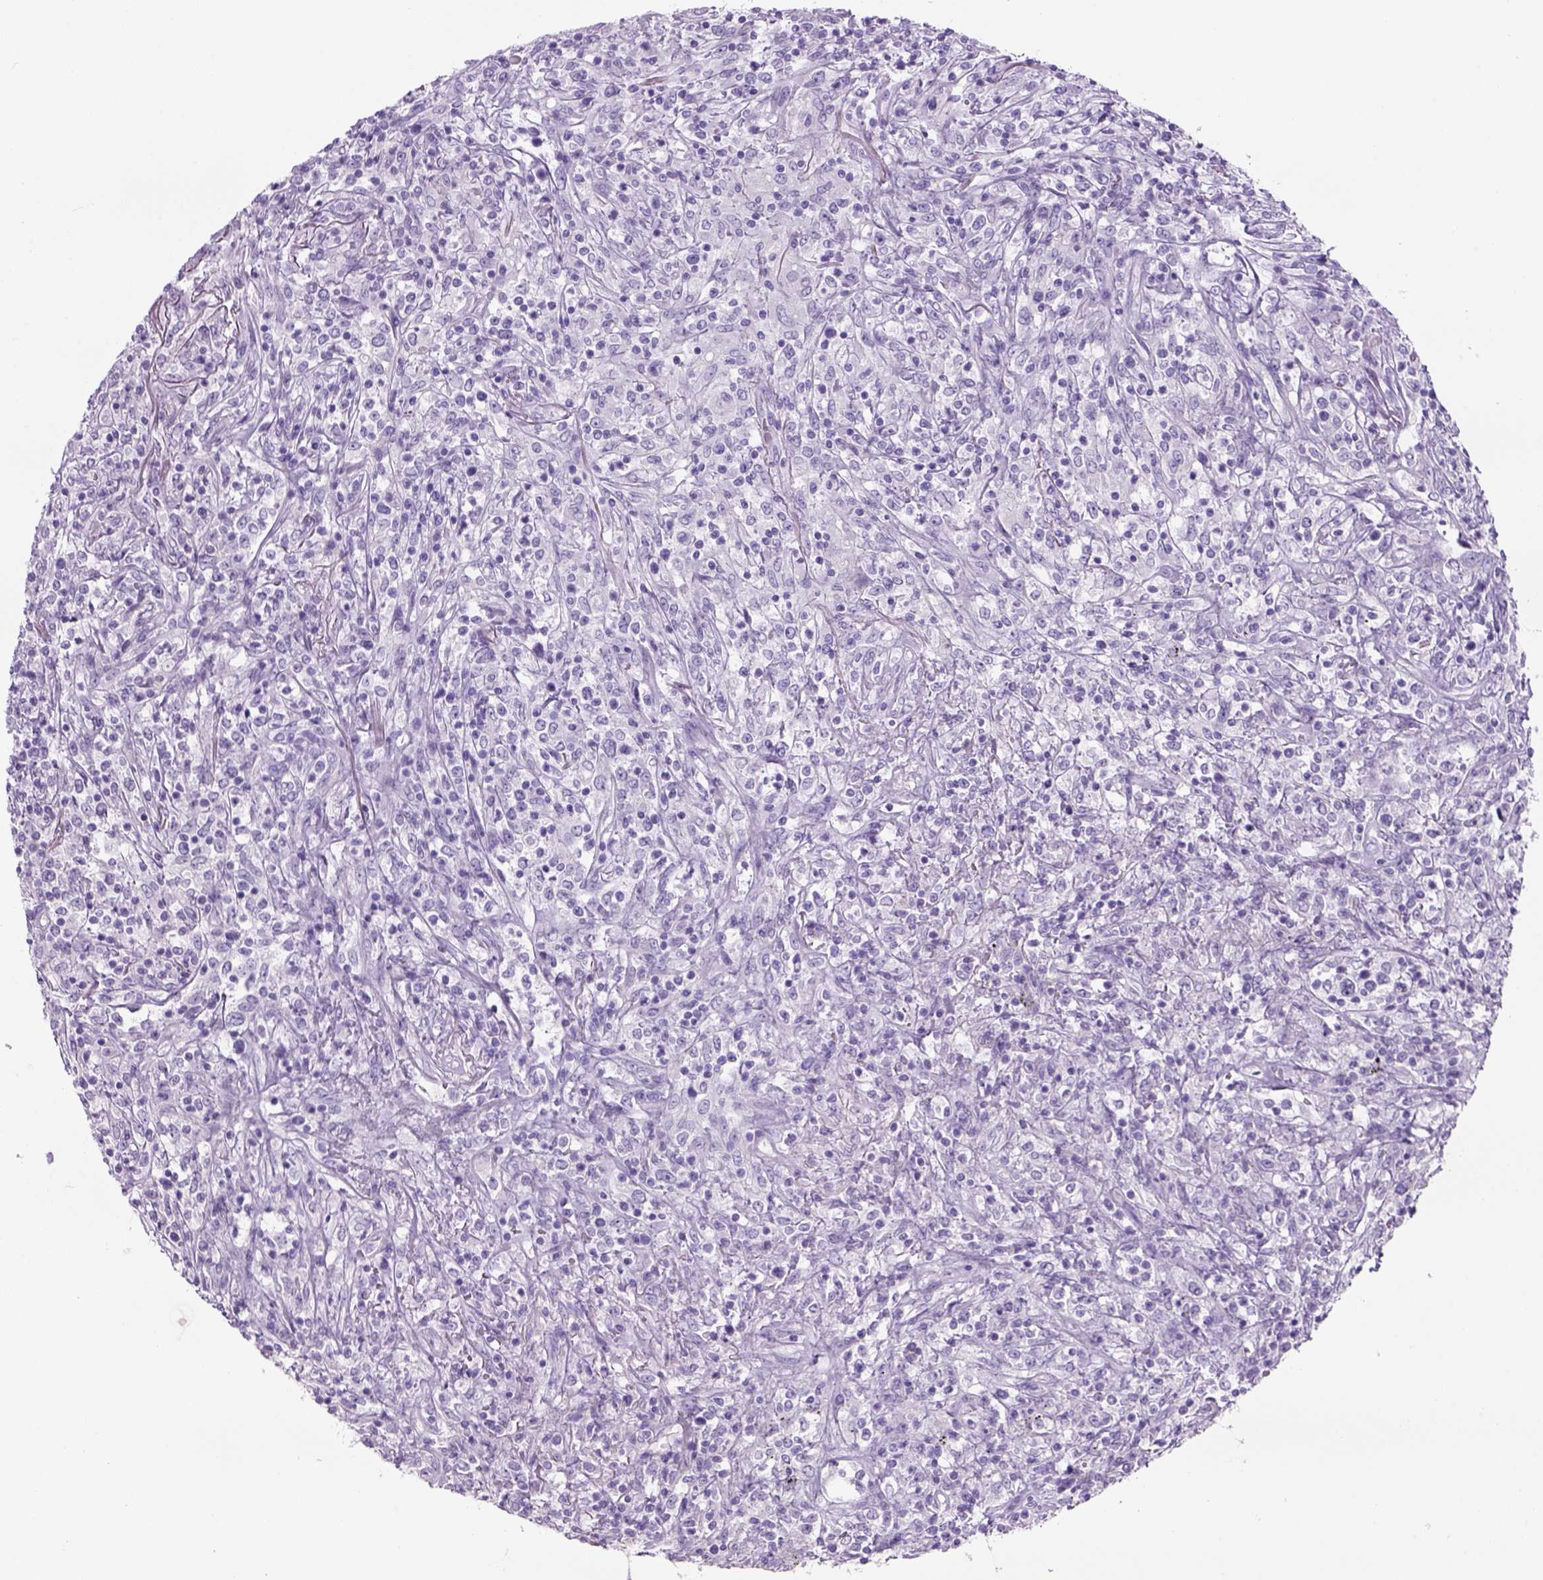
{"staining": {"intensity": "negative", "quantity": "none", "location": "none"}, "tissue": "lymphoma", "cell_type": "Tumor cells", "image_type": "cancer", "snomed": [{"axis": "morphology", "description": "Malignant lymphoma, non-Hodgkin's type, High grade"}, {"axis": "topography", "description": "Lung"}], "caption": "Tumor cells show no significant protein expression in lymphoma. The staining was performed using DAB to visualize the protein expression in brown, while the nuclei were stained in blue with hematoxylin (Magnification: 20x).", "gene": "TENM4", "patient": {"sex": "male", "age": 79}}